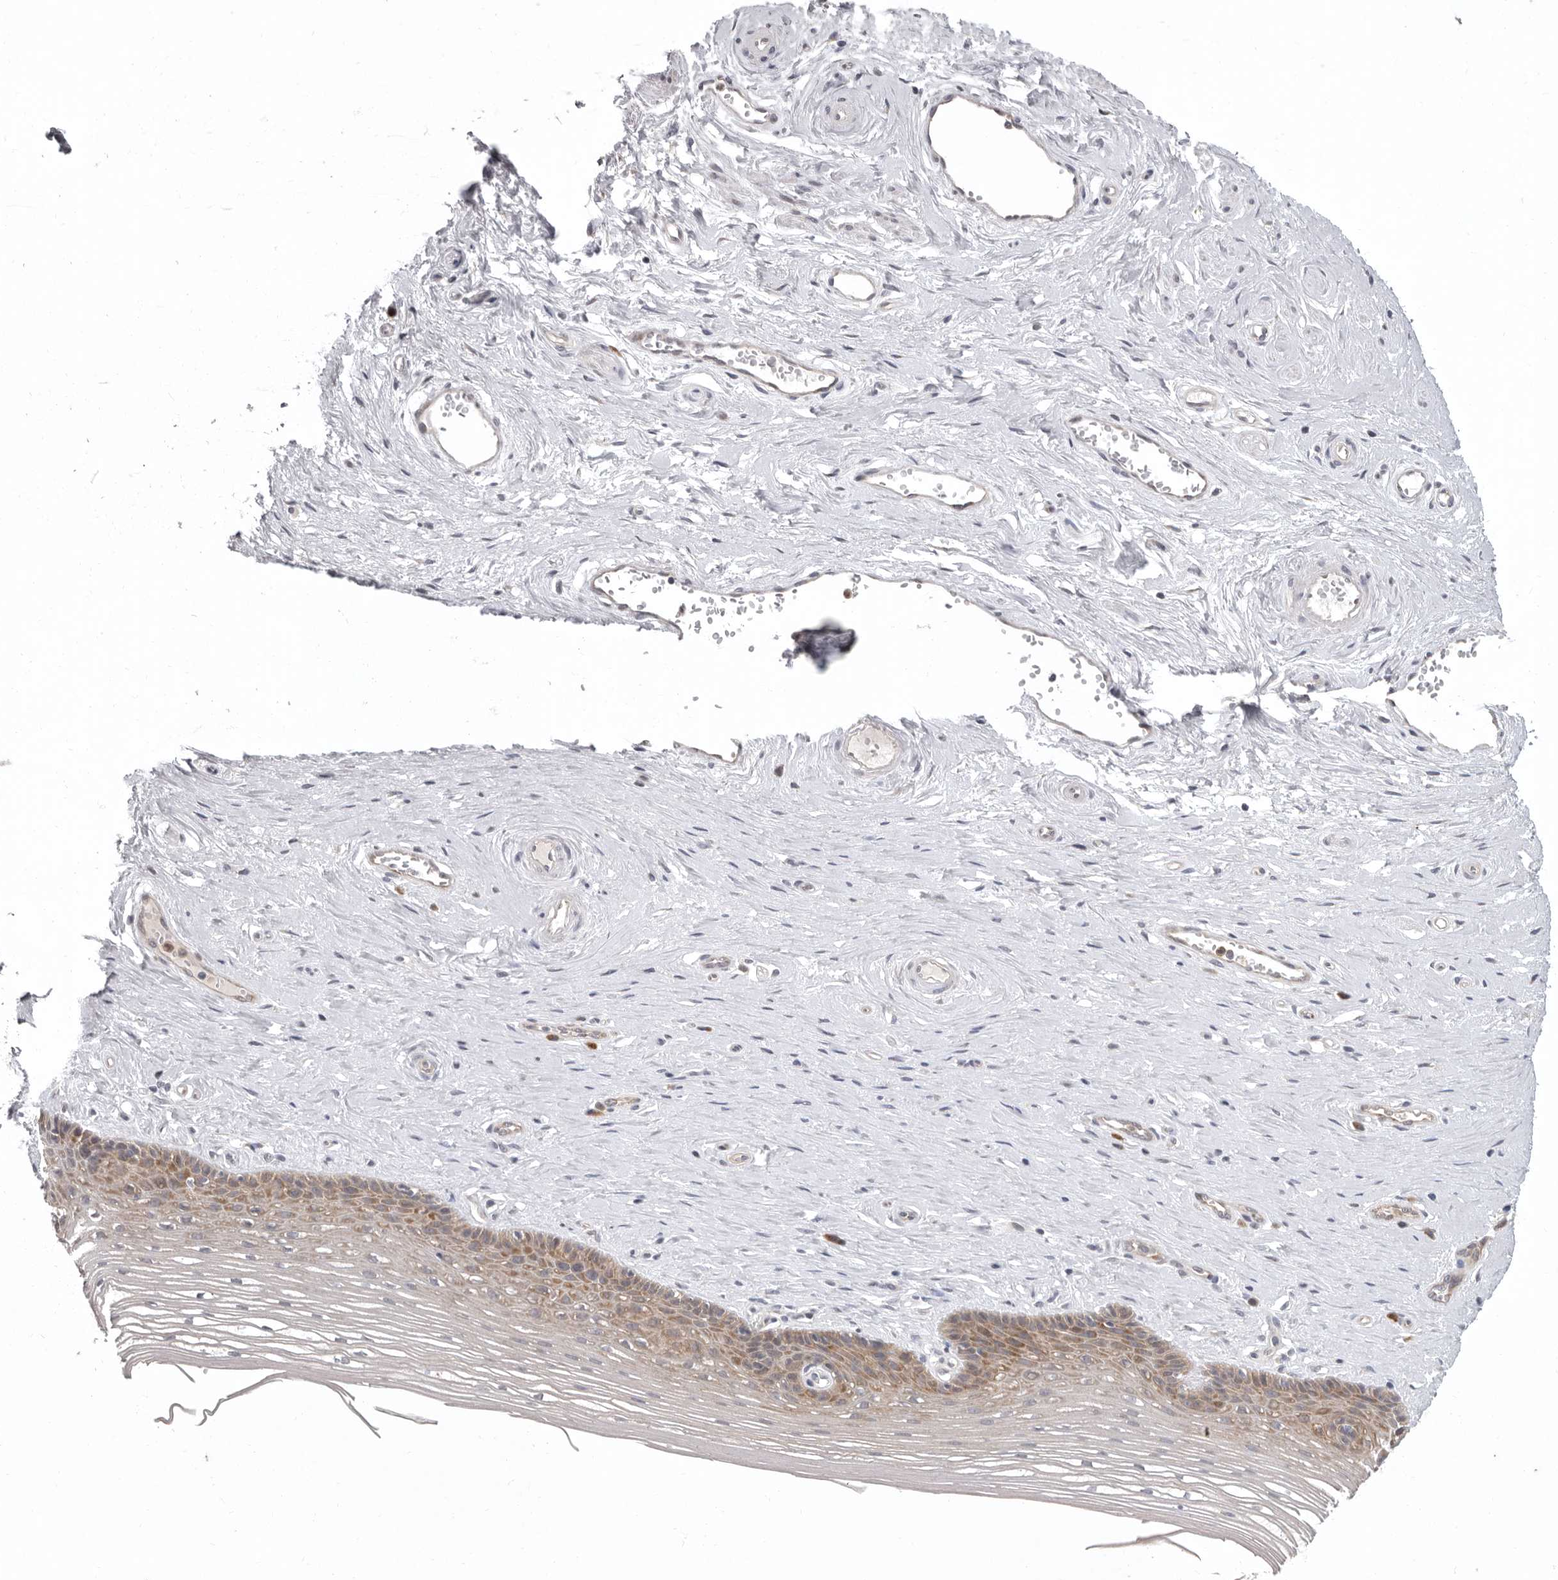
{"staining": {"intensity": "moderate", "quantity": ">75%", "location": "cytoplasmic/membranous"}, "tissue": "vagina", "cell_type": "Squamous epithelial cells", "image_type": "normal", "snomed": [{"axis": "morphology", "description": "Normal tissue, NOS"}, {"axis": "topography", "description": "Vagina"}], "caption": "Protein expression analysis of normal vagina exhibits moderate cytoplasmic/membranous staining in approximately >75% of squamous epithelial cells. (Stains: DAB in brown, nuclei in blue, Microscopy: brightfield microscopy at high magnification).", "gene": "RALGPS2", "patient": {"sex": "female", "age": 46}}